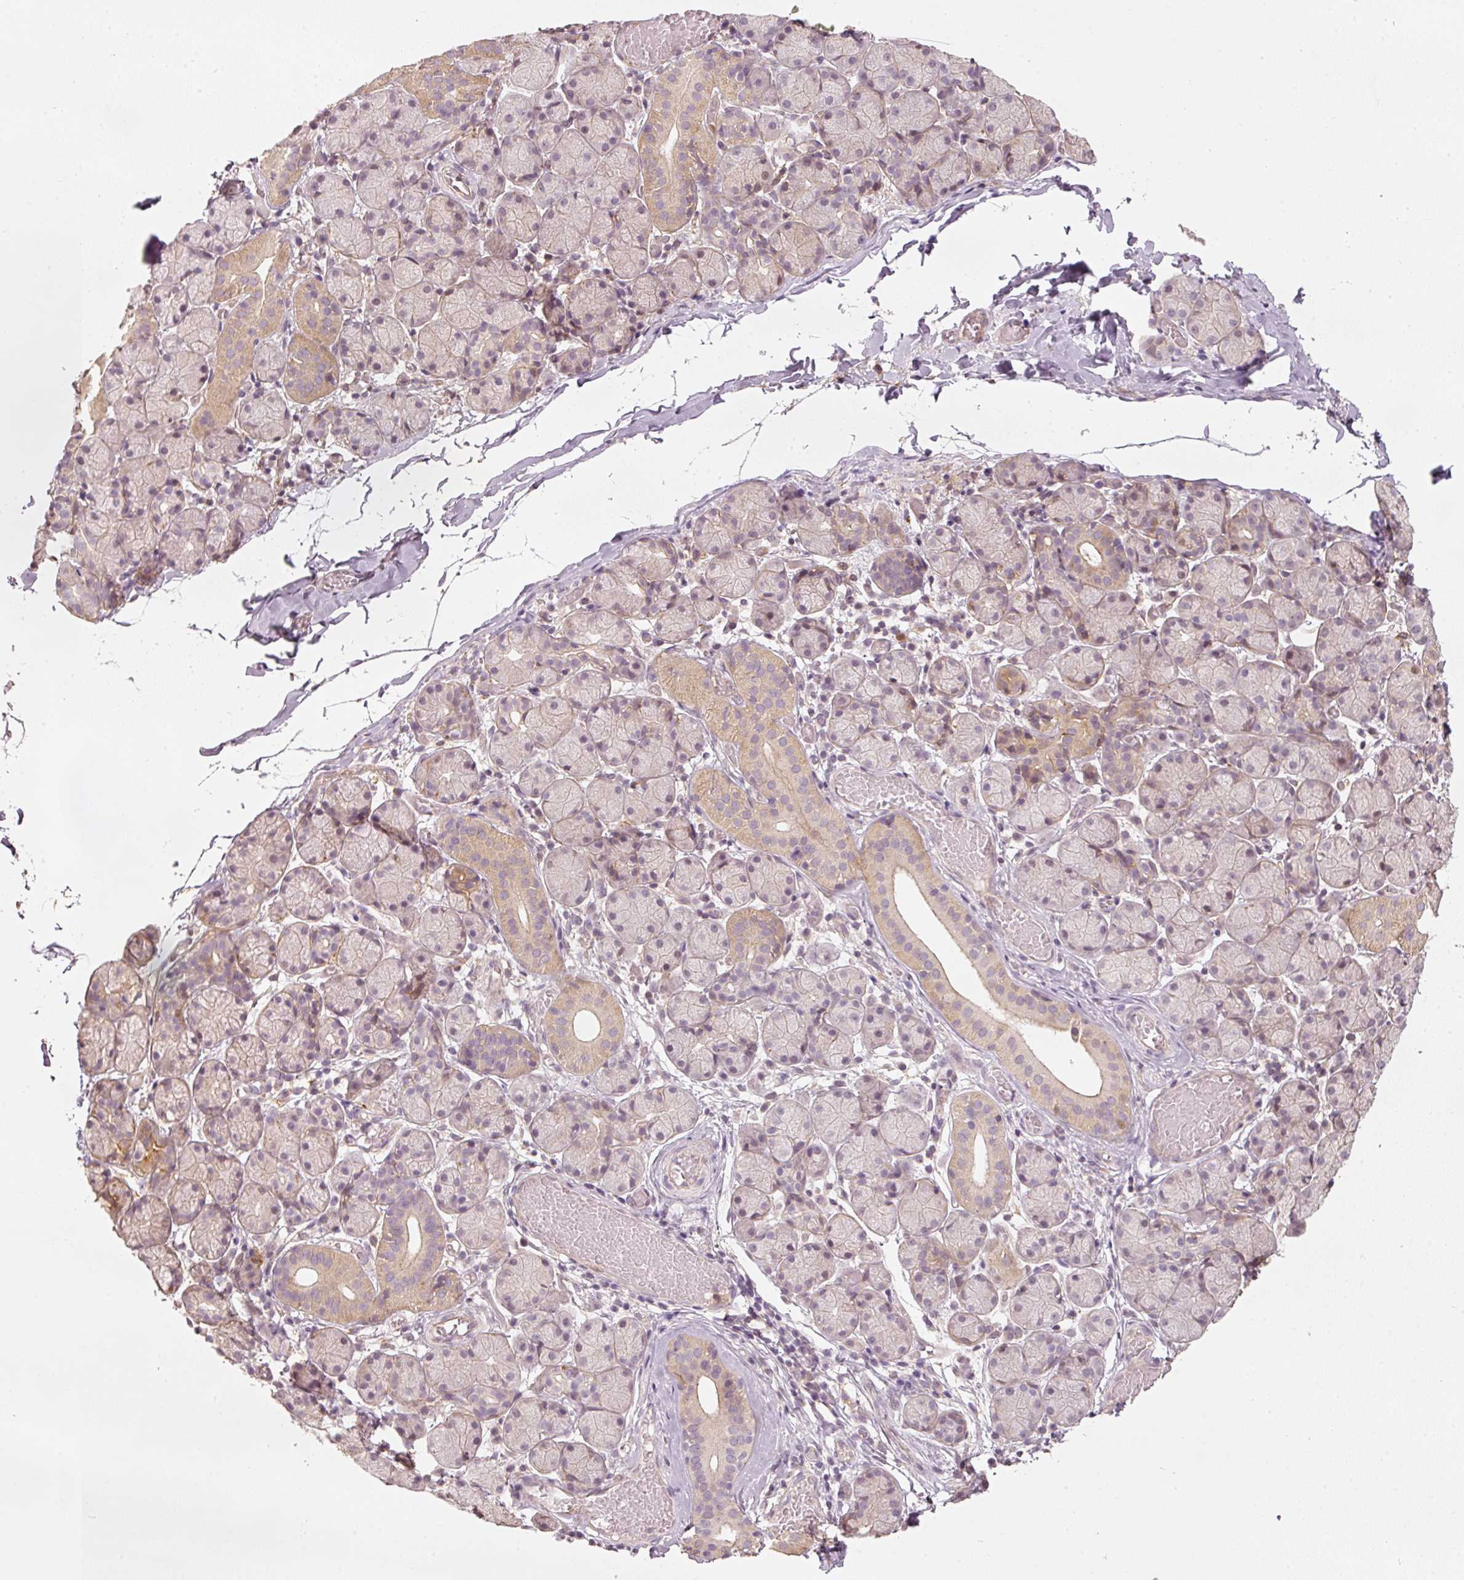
{"staining": {"intensity": "moderate", "quantity": "<25%", "location": "cytoplasmic/membranous,nuclear"}, "tissue": "salivary gland", "cell_type": "Glandular cells", "image_type": "normal", "snomed": [{"axis": "morphology", "description": "Normal tissue, NOS"}, {"axis": "topography", "description": "Salivary gland"}], "caption": "Immunohistochemical staining of benign human salivary gland exhibits moderate cytoplasmic/membranous,nuclear protein positivity in about <25% of glandular cells. (IHC, brightfield microscopy, high magnification).", "gene": "TREX2", "patient": {"sex": "female", "age": 24}}